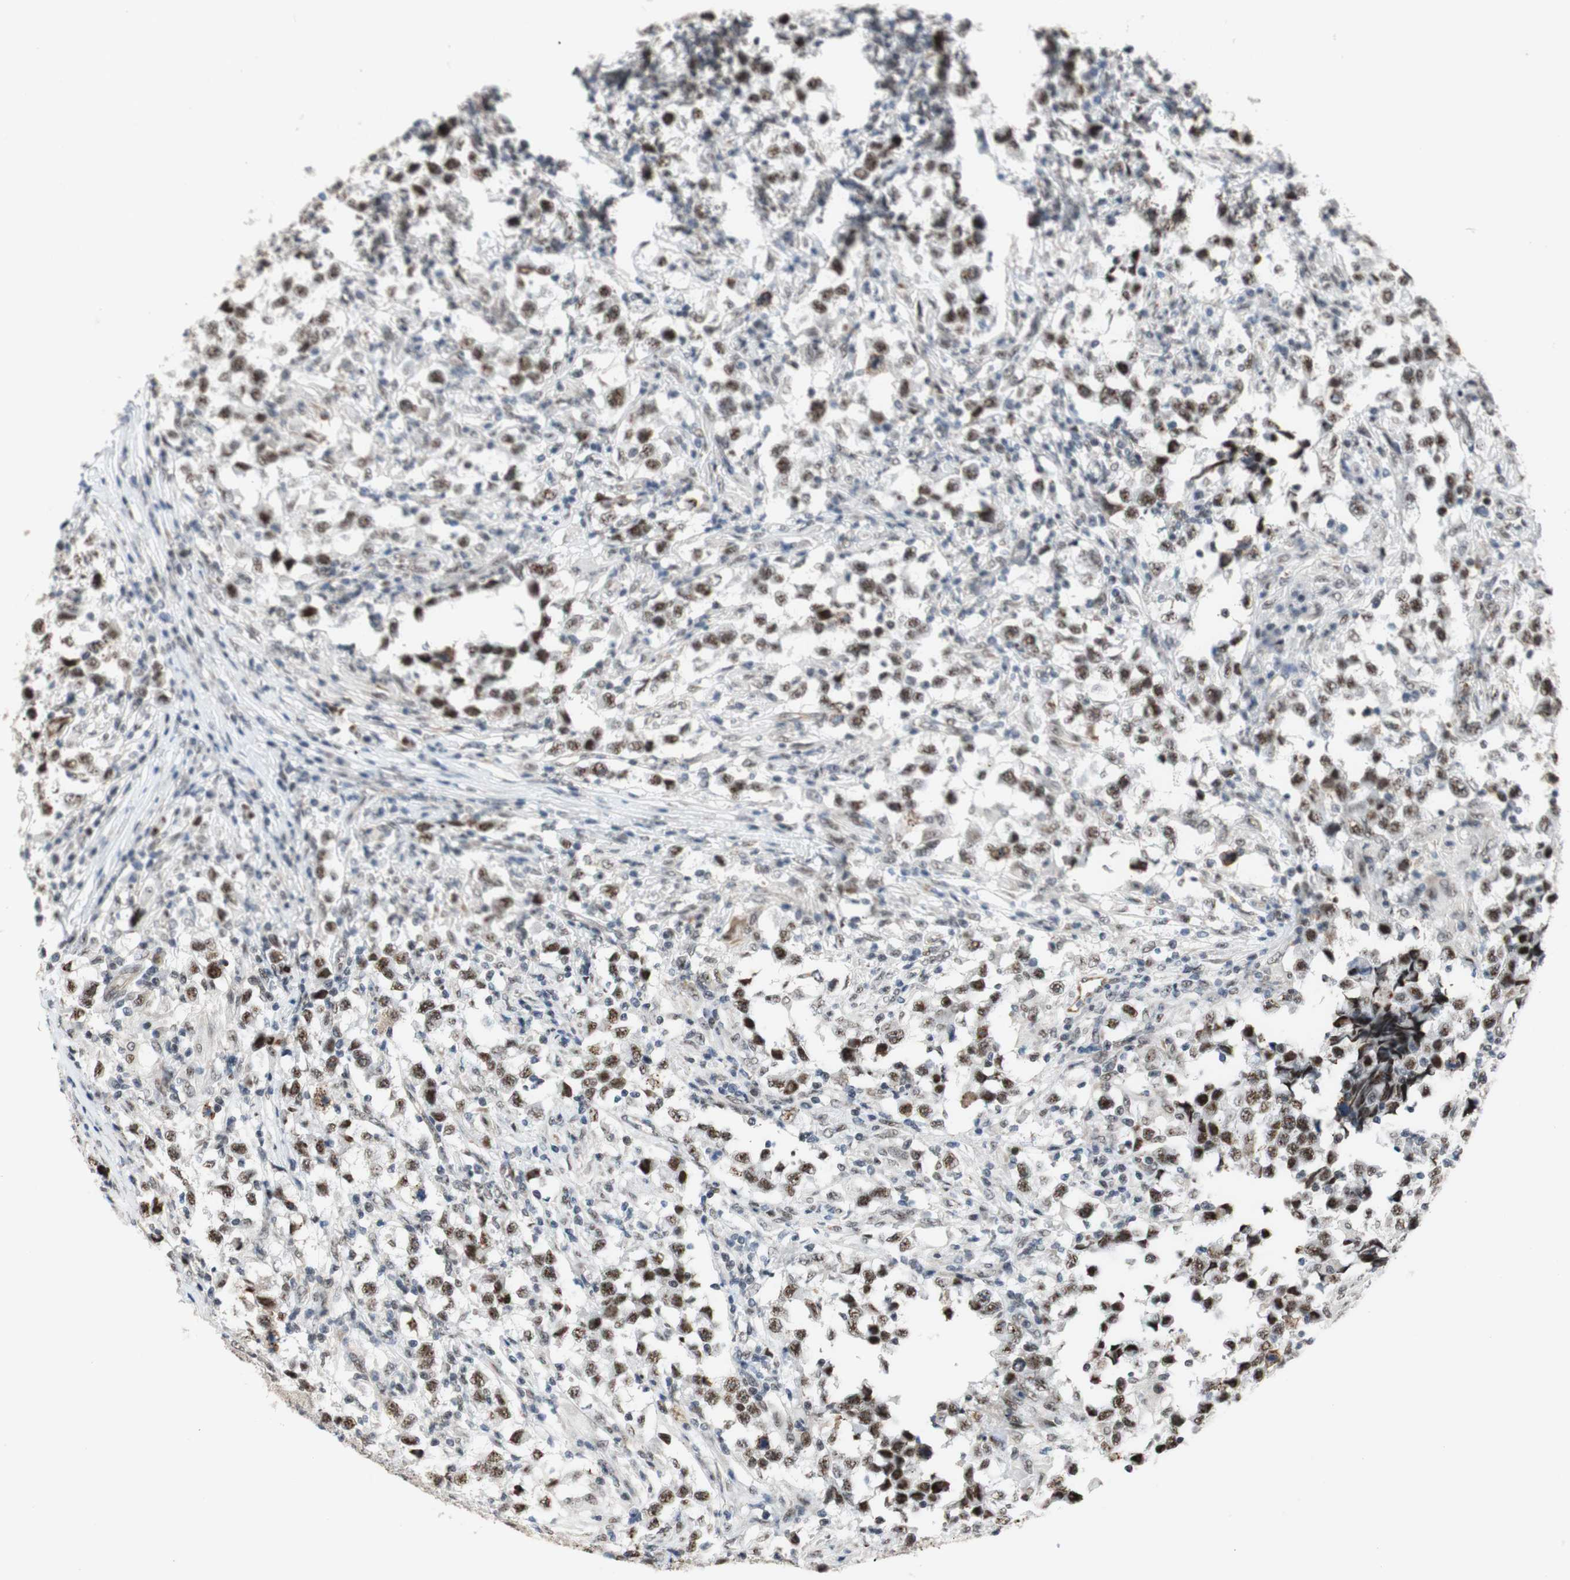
{"staining": {"intensity": "moderate", "quantity": ">75%", "location": "nuclear"}, "tissue": "testis cancer", "cell_type": "Tumor cells", "image_type": "cancer", "snomed": [{"axis": "morphology", "description": "Carcinoma, Embryonal, NOS"}, {"axis": "topography", "description": "Testis"}], "caption": "About >75% of tumor cells in human testis cancer (embryonal carcinoma) reveal moderate nuclear protein staining as visualized by brown immunohistochemical staining.", "gene": "SAP18", "patient": {"sex": "male", "age": 21}}